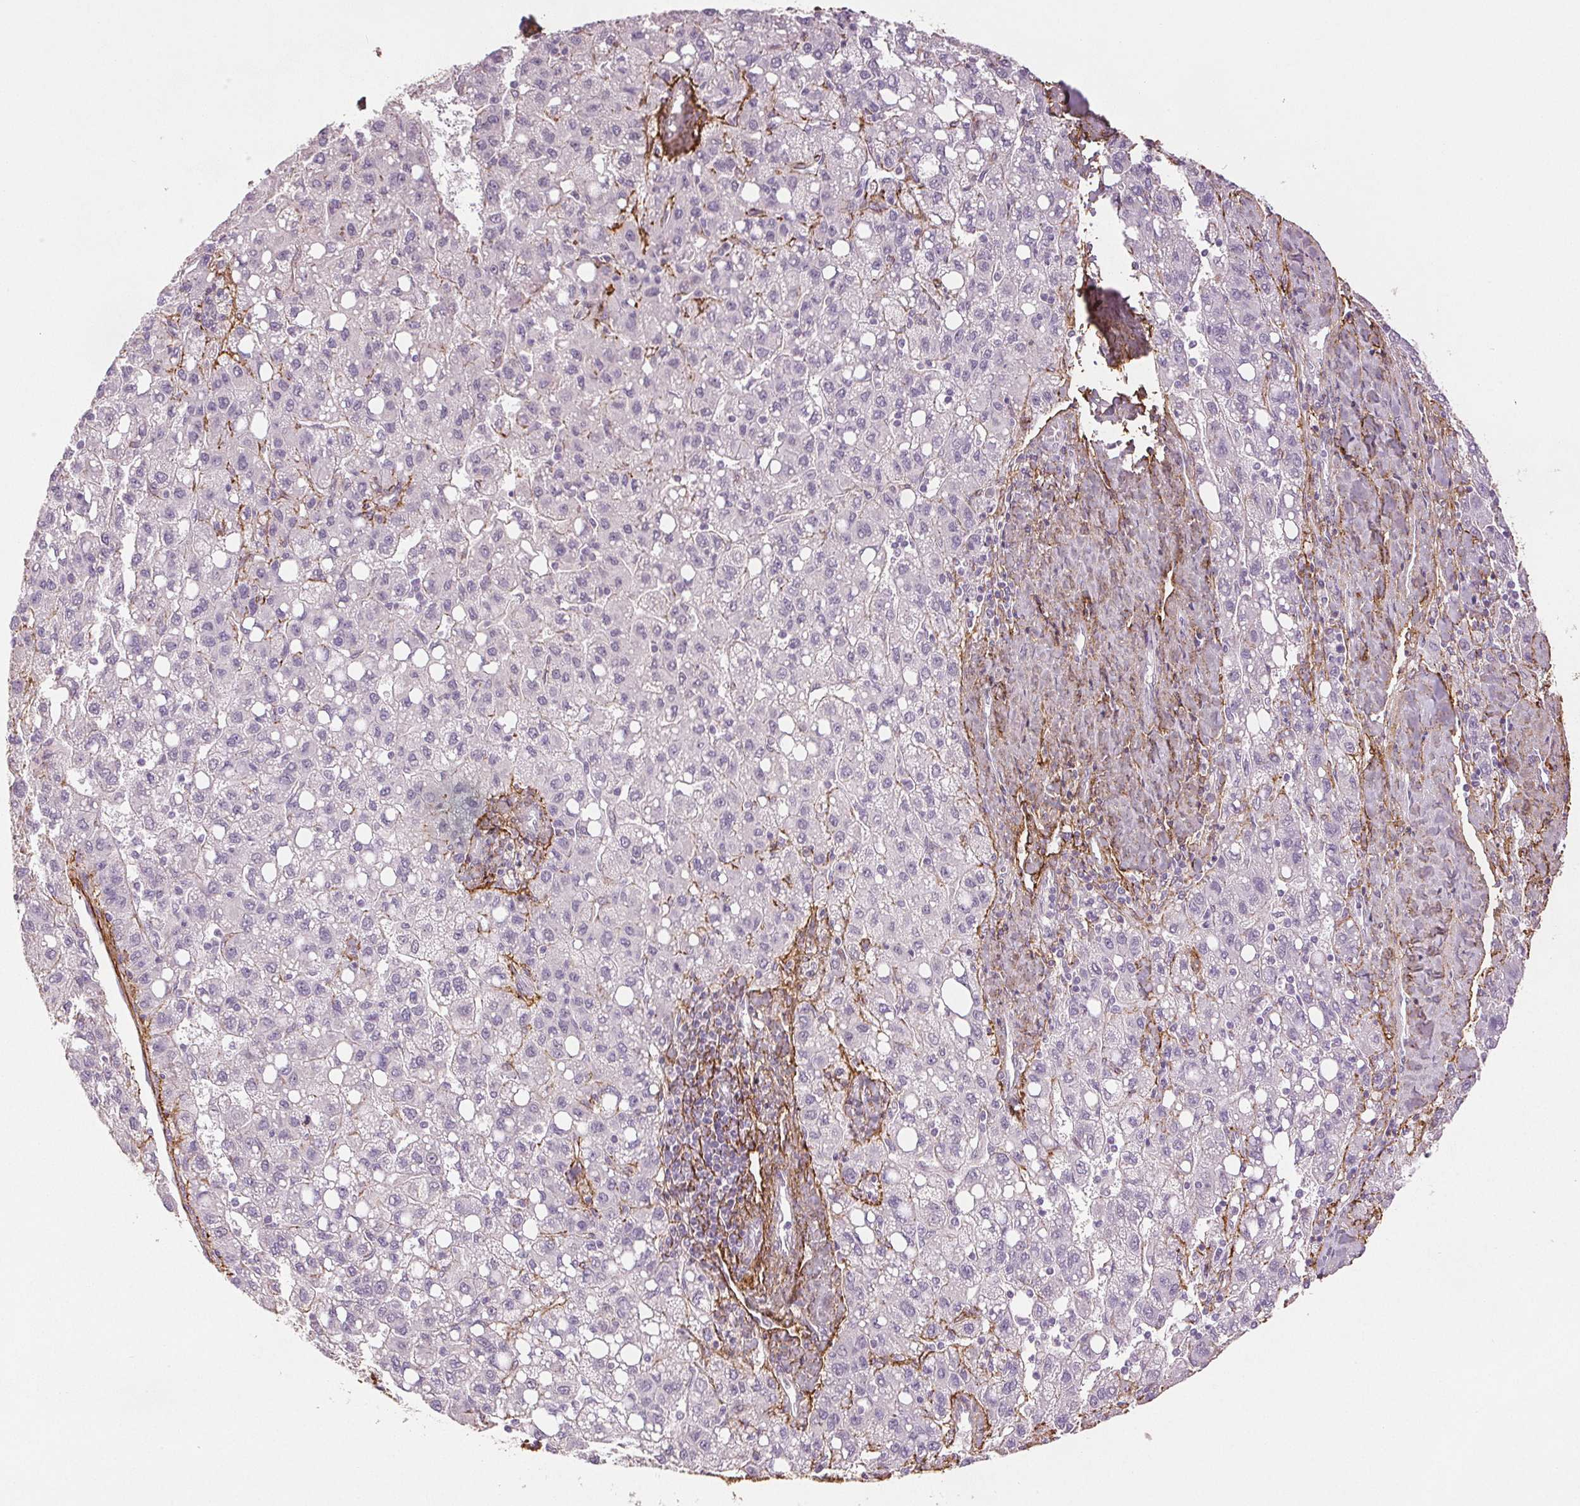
{"staining": {"intensity": "negative", "quantity": "none", "location": "none"}, "tissue": "liver cancer", "cell_type": "Tumor cells", "image_type": "cancer", "snomed": [{"axis": "morphology", "description": "Carcinoma, Hepatocellular, NOS"}, {"axis": "topography", "description": "Liver"}], "caption": "High power microscopy image of an immunohistochemistry (IHC) photomicrograph of hepatocellular carcinoma (liver), revealing no significant staining in tumor cells. (DAB IHC visualized using brightfield microscopy, high magnification).", "gene": "FBN1", "patient": {"sex": "female", "age": 82}}